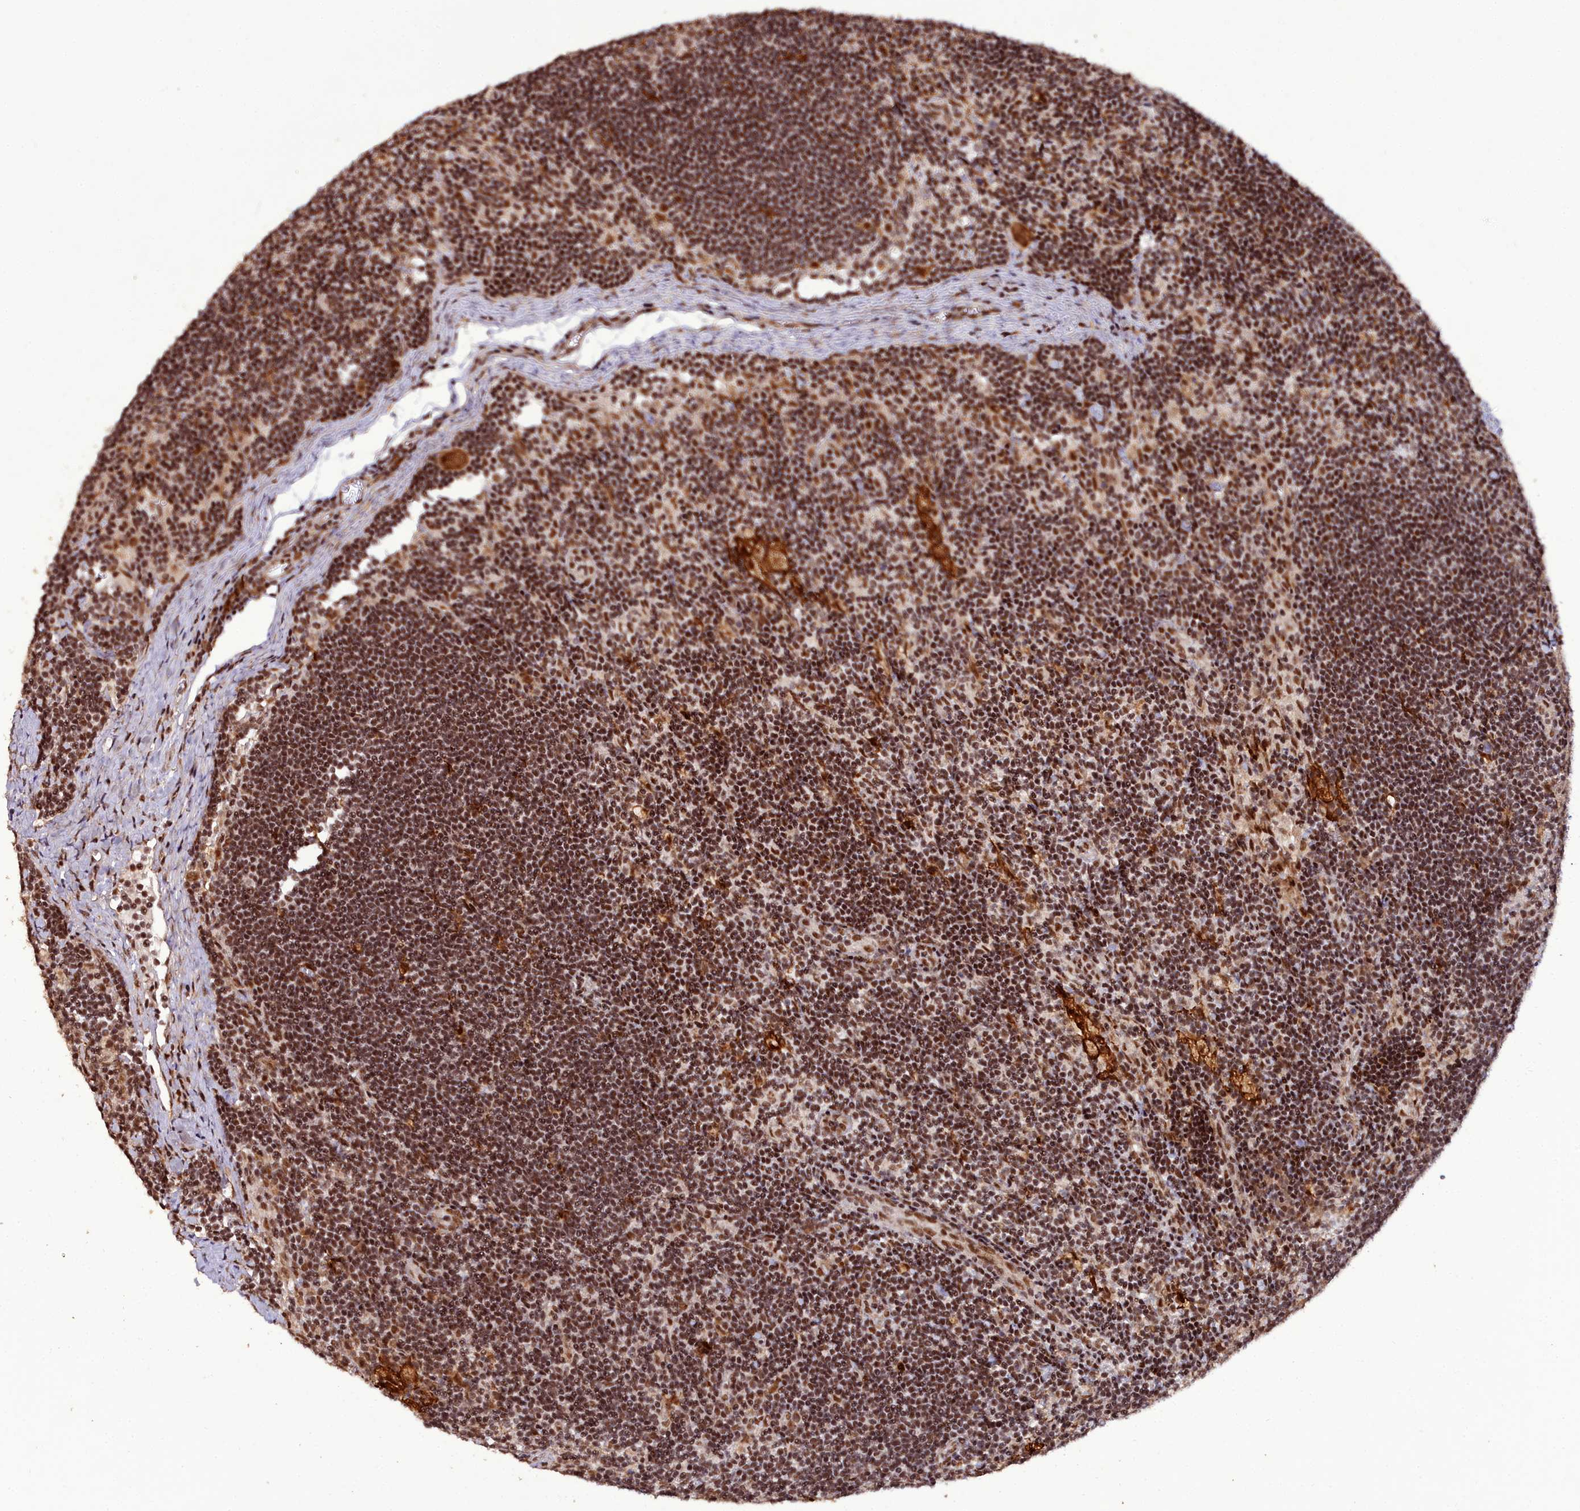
{"staining": {"intensity": "strong", "quantity": ">75%", "location": "nuclear"}, "tissue": "lymph node", "cell_type": "Non-germinal center cells", "image_type": "normal", "snomed": [{"axis": "morphology", "description": "Normal tissue, NOS"}, {"axis": "topography", "description": "Lymph node"}], "caption": "High-power microscopy captured an IHC histopathology image of benign lymph node, revealing strong nuclear positivity in about >75% of non-germinal center cells. Immunohistochemistry (ihc) stains the protein in brown and the nuclei are stained blue.", "gene": "CXXC1", "patient": {"sex": "male", "age": 24}}